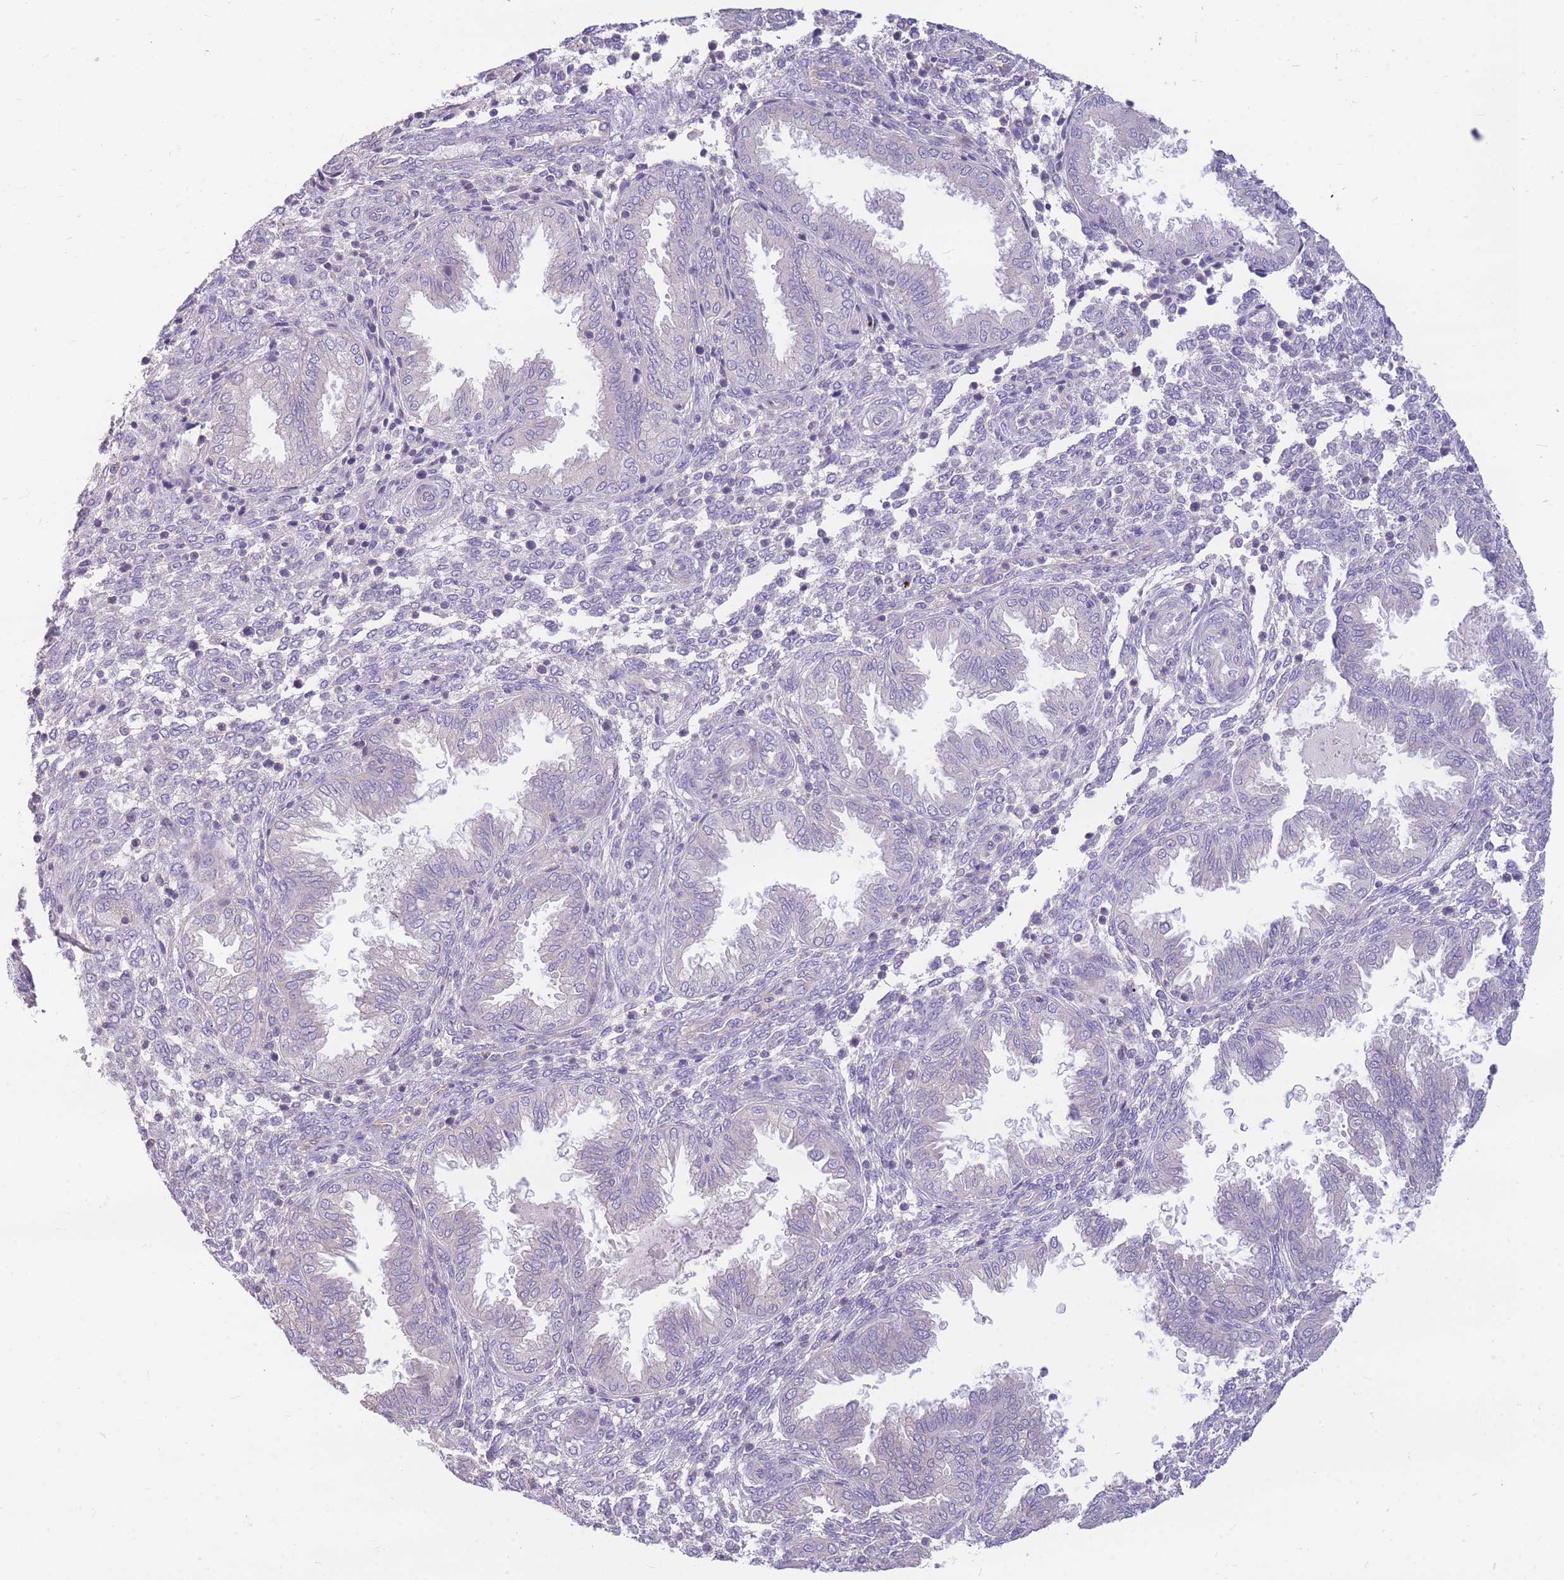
{"staining": {"intensity": "negative", "quantity": "none", "location": "none"}, "tissue": "endometrium", "cell_type": "Cells in endometrial stroma", "image_type": "normal", "snomed": [{"axis": "morphology", "description": "Normal tissue, NOS"}, {"axis": "topography", "description": "Endometrium"}], "caption": "This is a photomicrograph of immunohistochemistry (IHC) staining of unremarkable endometrium, which shows no expression in cells in endometrial stroma.", "gene": "OR5T1", "patient": {"sex": "female", "age": 33}}